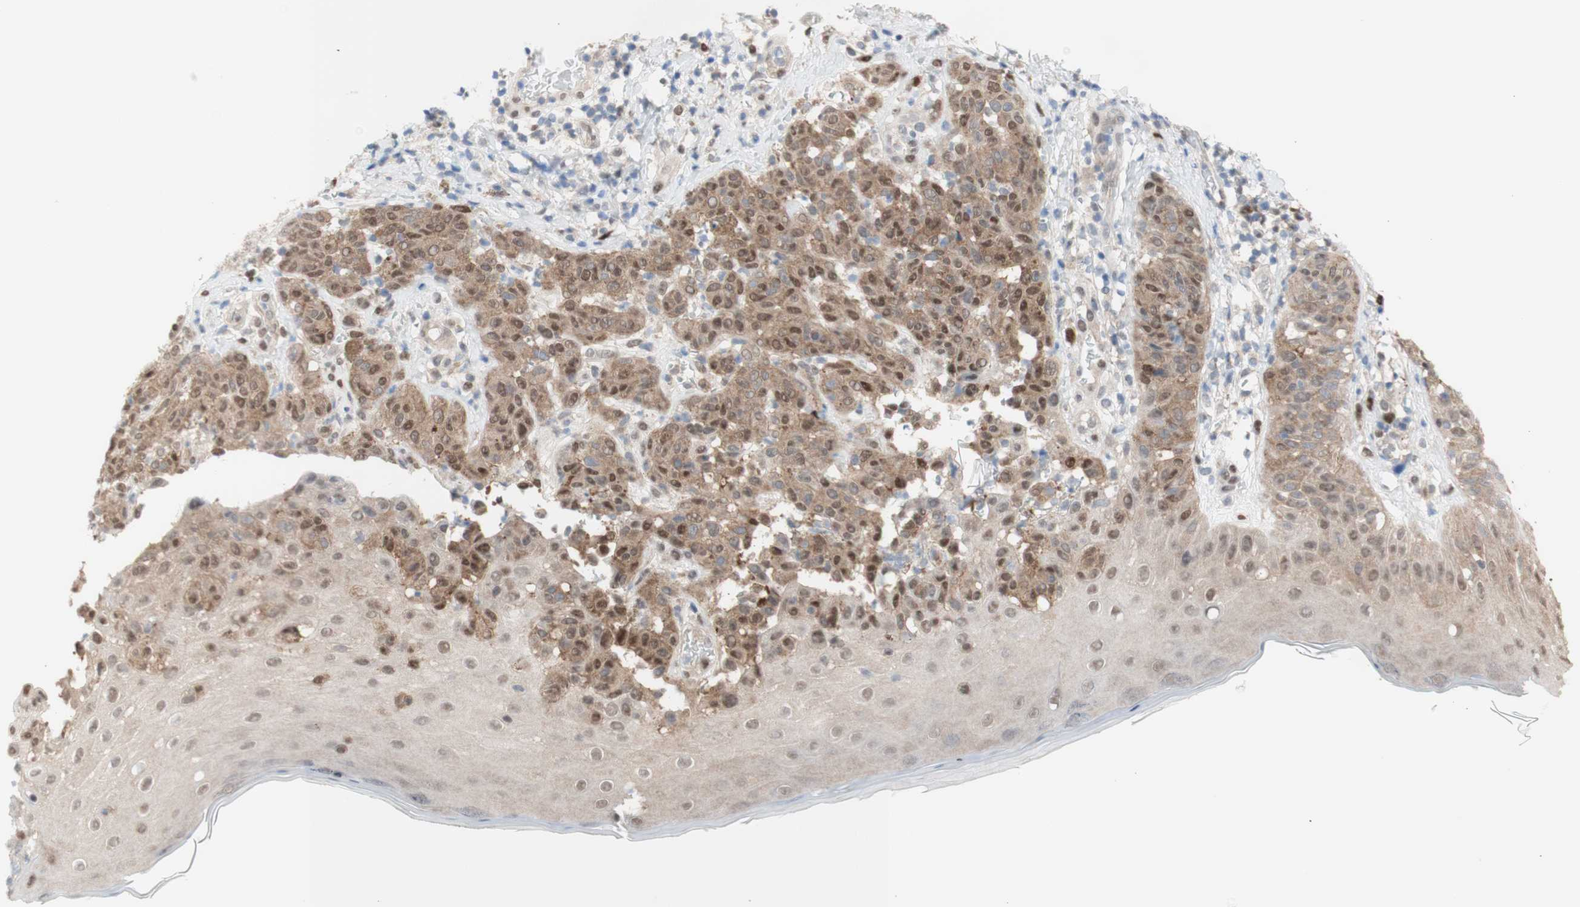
{"staining": {"intensity": "moderate", "quantity": ">75%", "location": "cytoplasmic/membranous,nuclear"}, "tissue": "melanoma", "cell_type": "Tumor cells", "image_type": "cancer", "snomed": [{"axis": "morphology", "description": "Malignant melanoma, NOS"}, {"axis": "topography", "description": "Skin"}], "caption": "This is an image of immunohistochemistry staining of malignant melanoma, which shows moderate positivity in the cytoplasmic/membranous and nuclear of tumor cells.", "gene": "PRMT5", "patient": {"sex": "male", "age": 64}}